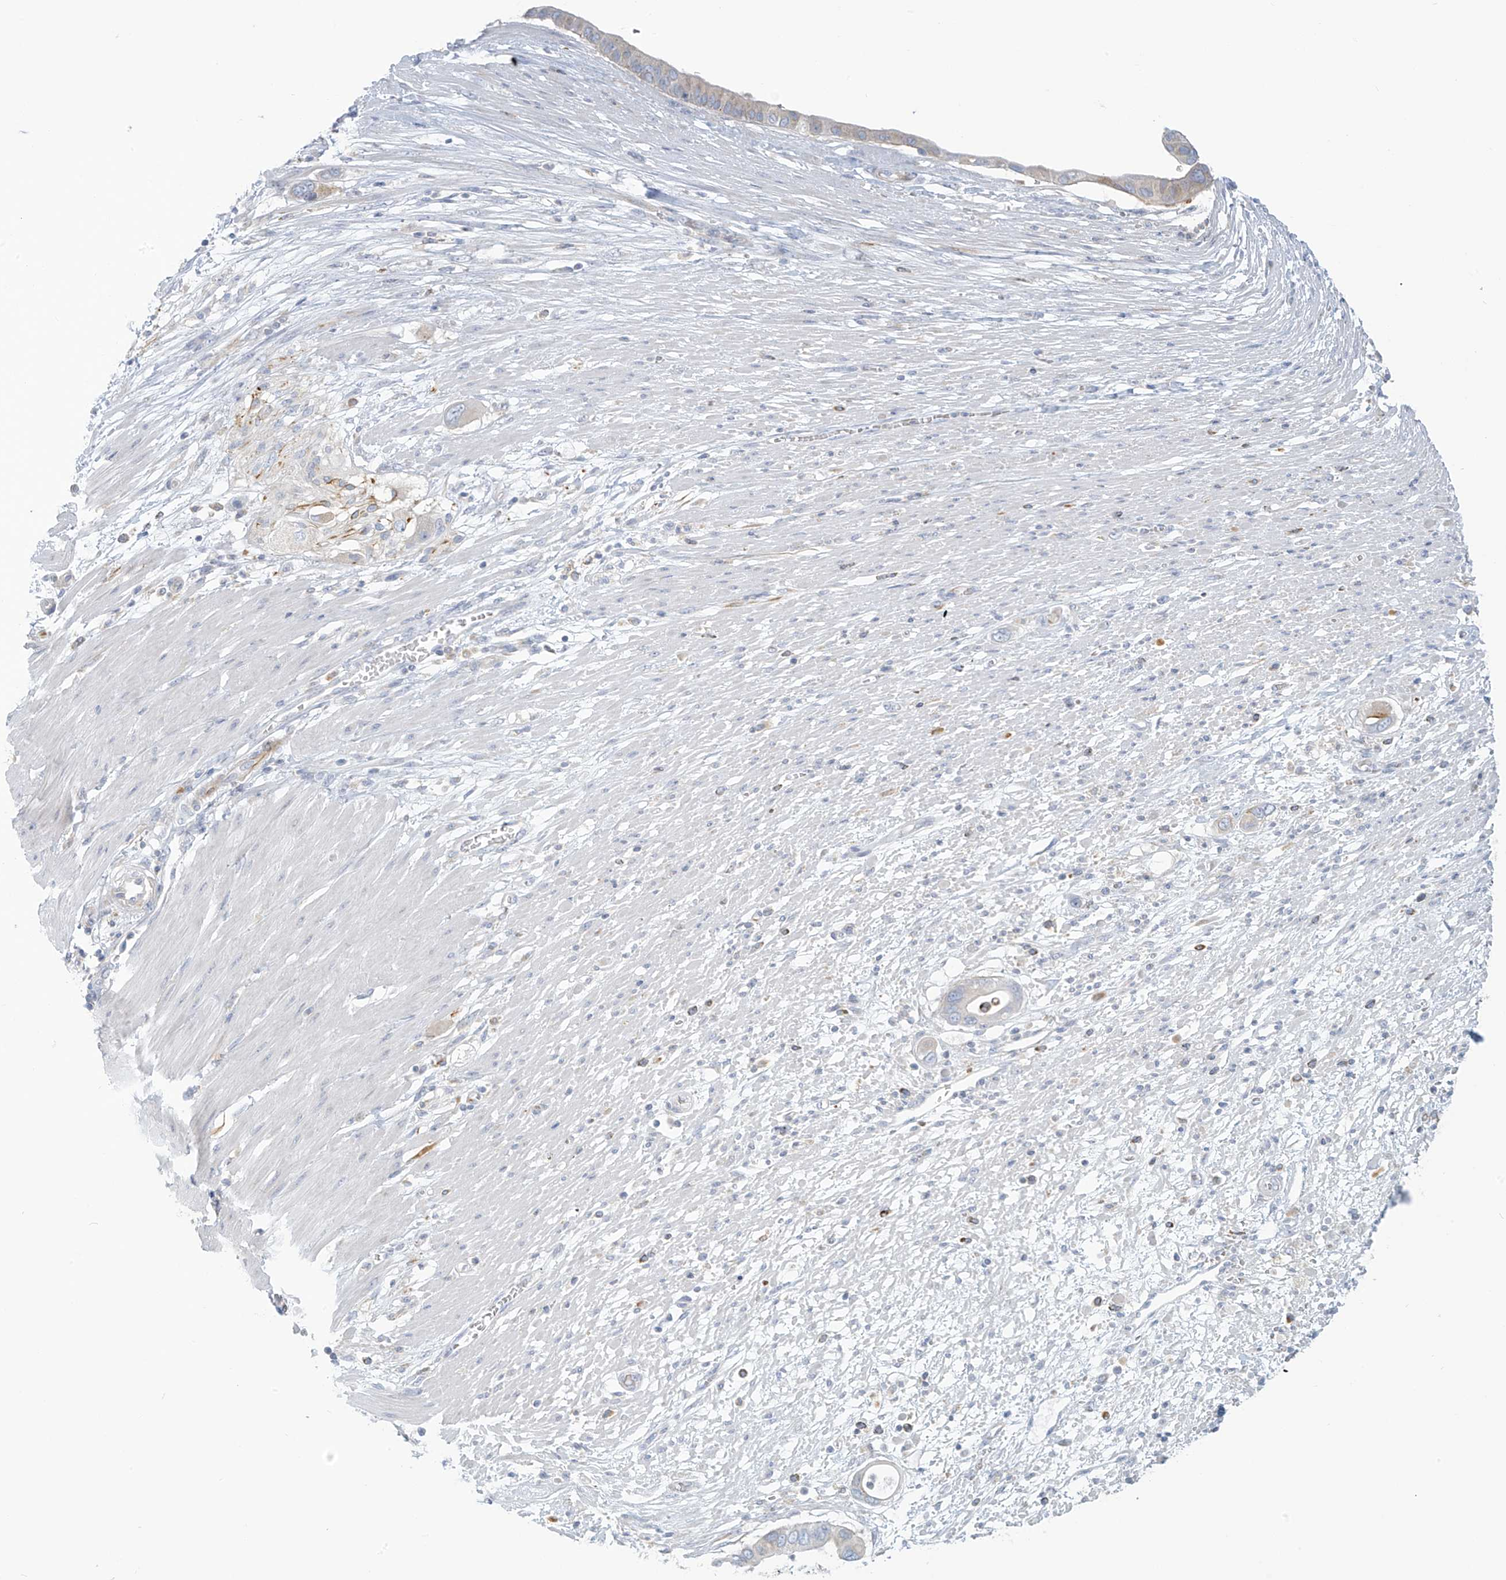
{"staining": {"intensity": "negative", "quantity": "none", "location": "none"}, "tissue": "pancreatic cancer", "cell_type": "Tumor cells", "image_type": "cancer", "snomed": [{"axis": "morphology", "description": "Adenocarcinoma, NOS"}, {"axis": "topography", "description": "Pancreas"}], "caption": "Tumor cells are negative for protein expression in human pancreatic cancer.", "gene": "SLC6A12", "patient": {"sex": "male", "age": 68}}